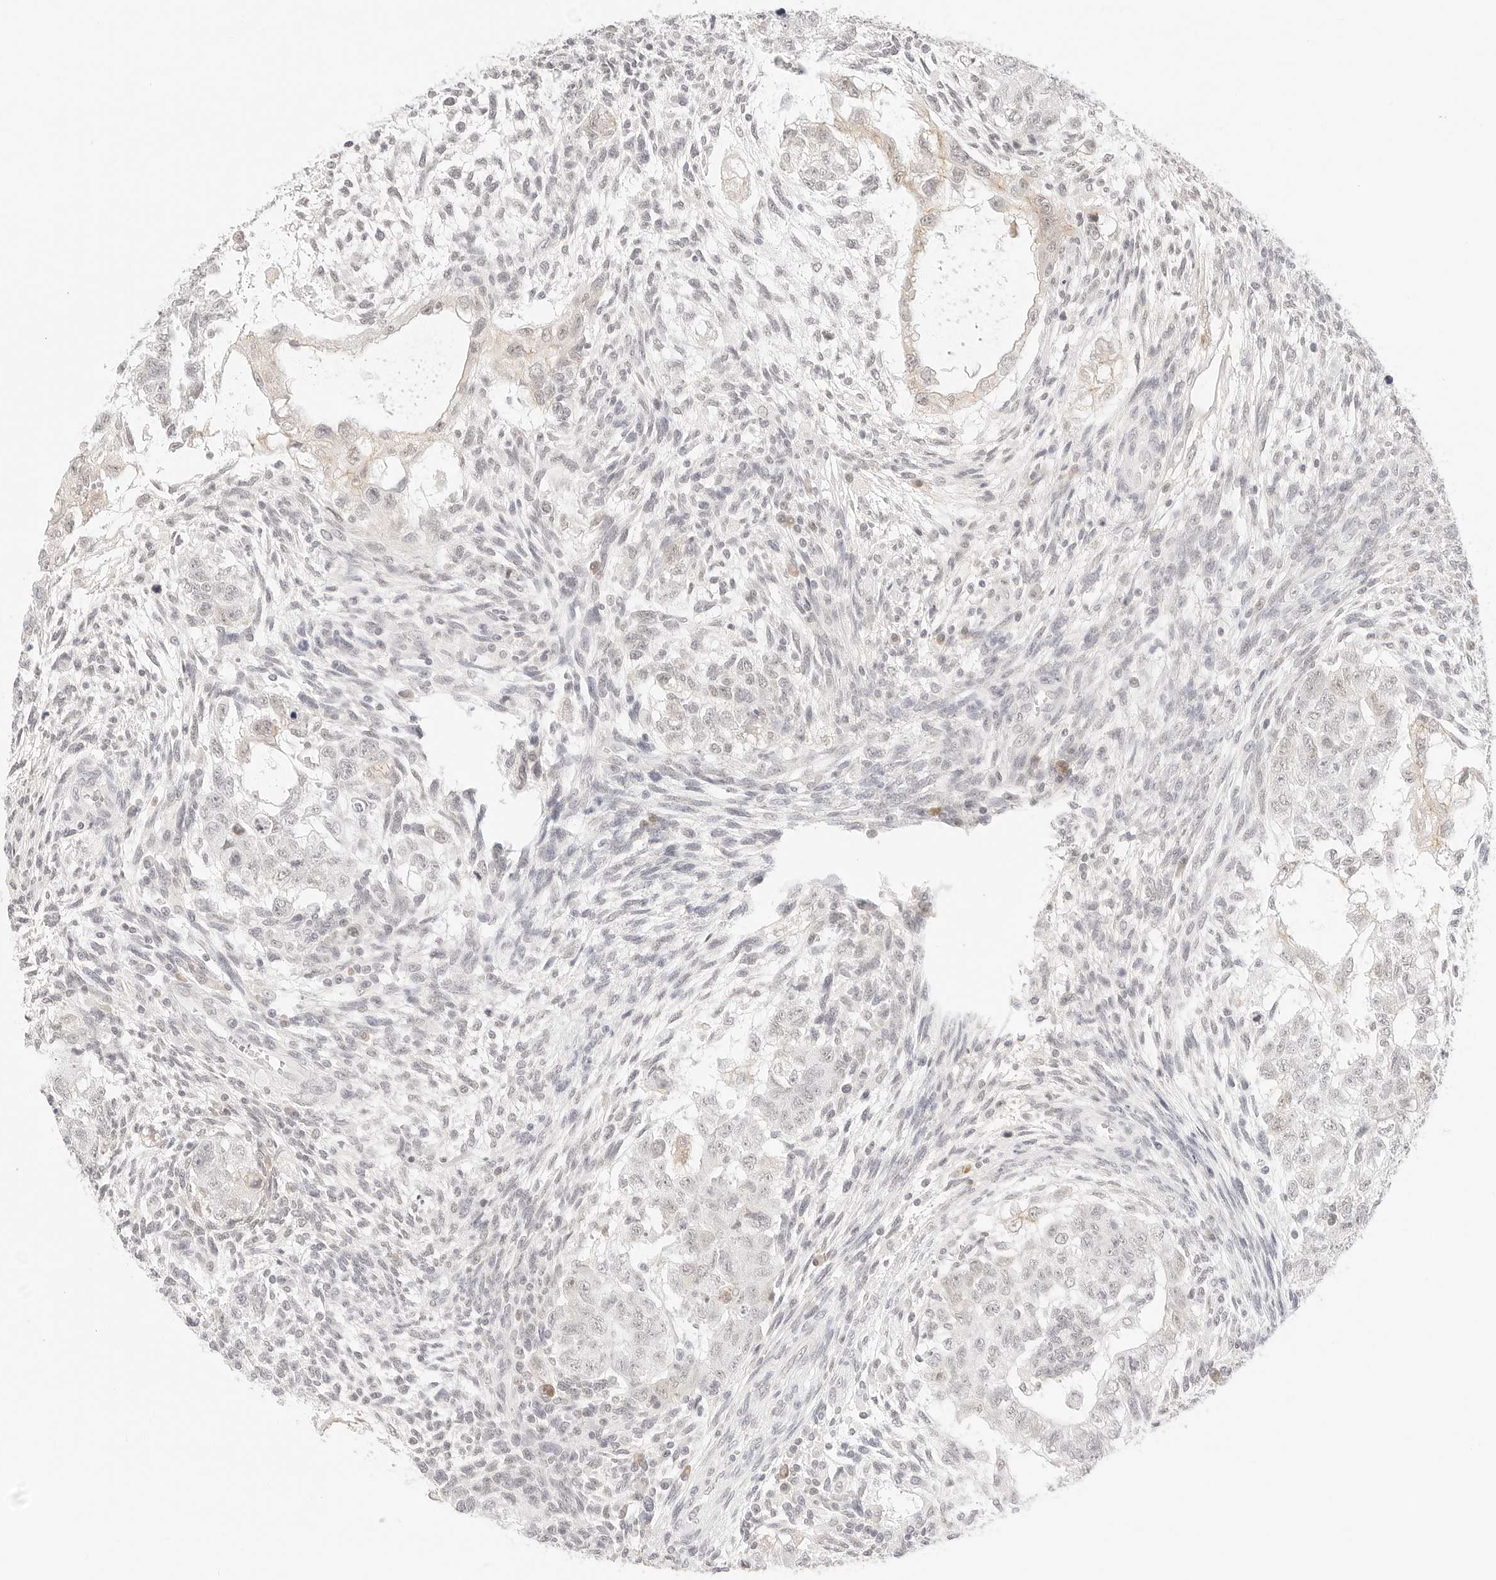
{"staining": {"intensity": "negative", "quantity": "none", "location": "none"}, "tissue": "testis cancer", "cell_type": "Tumor cells", "image_type": "cancer", "snomed": [{"axis": "morphology", "description": "Carcinoma, Embryonal, NOS"}, {"axis": "topography", "description": "Testis"}], "caption": "DAB (3,3'-diaminobenzidine) immunohistochemical staining of human testis embryonal carcinoma displays no significant positivity in tumor cells.", "gene": "XKR4", "patient": {"sex": "male", "age": 37}}